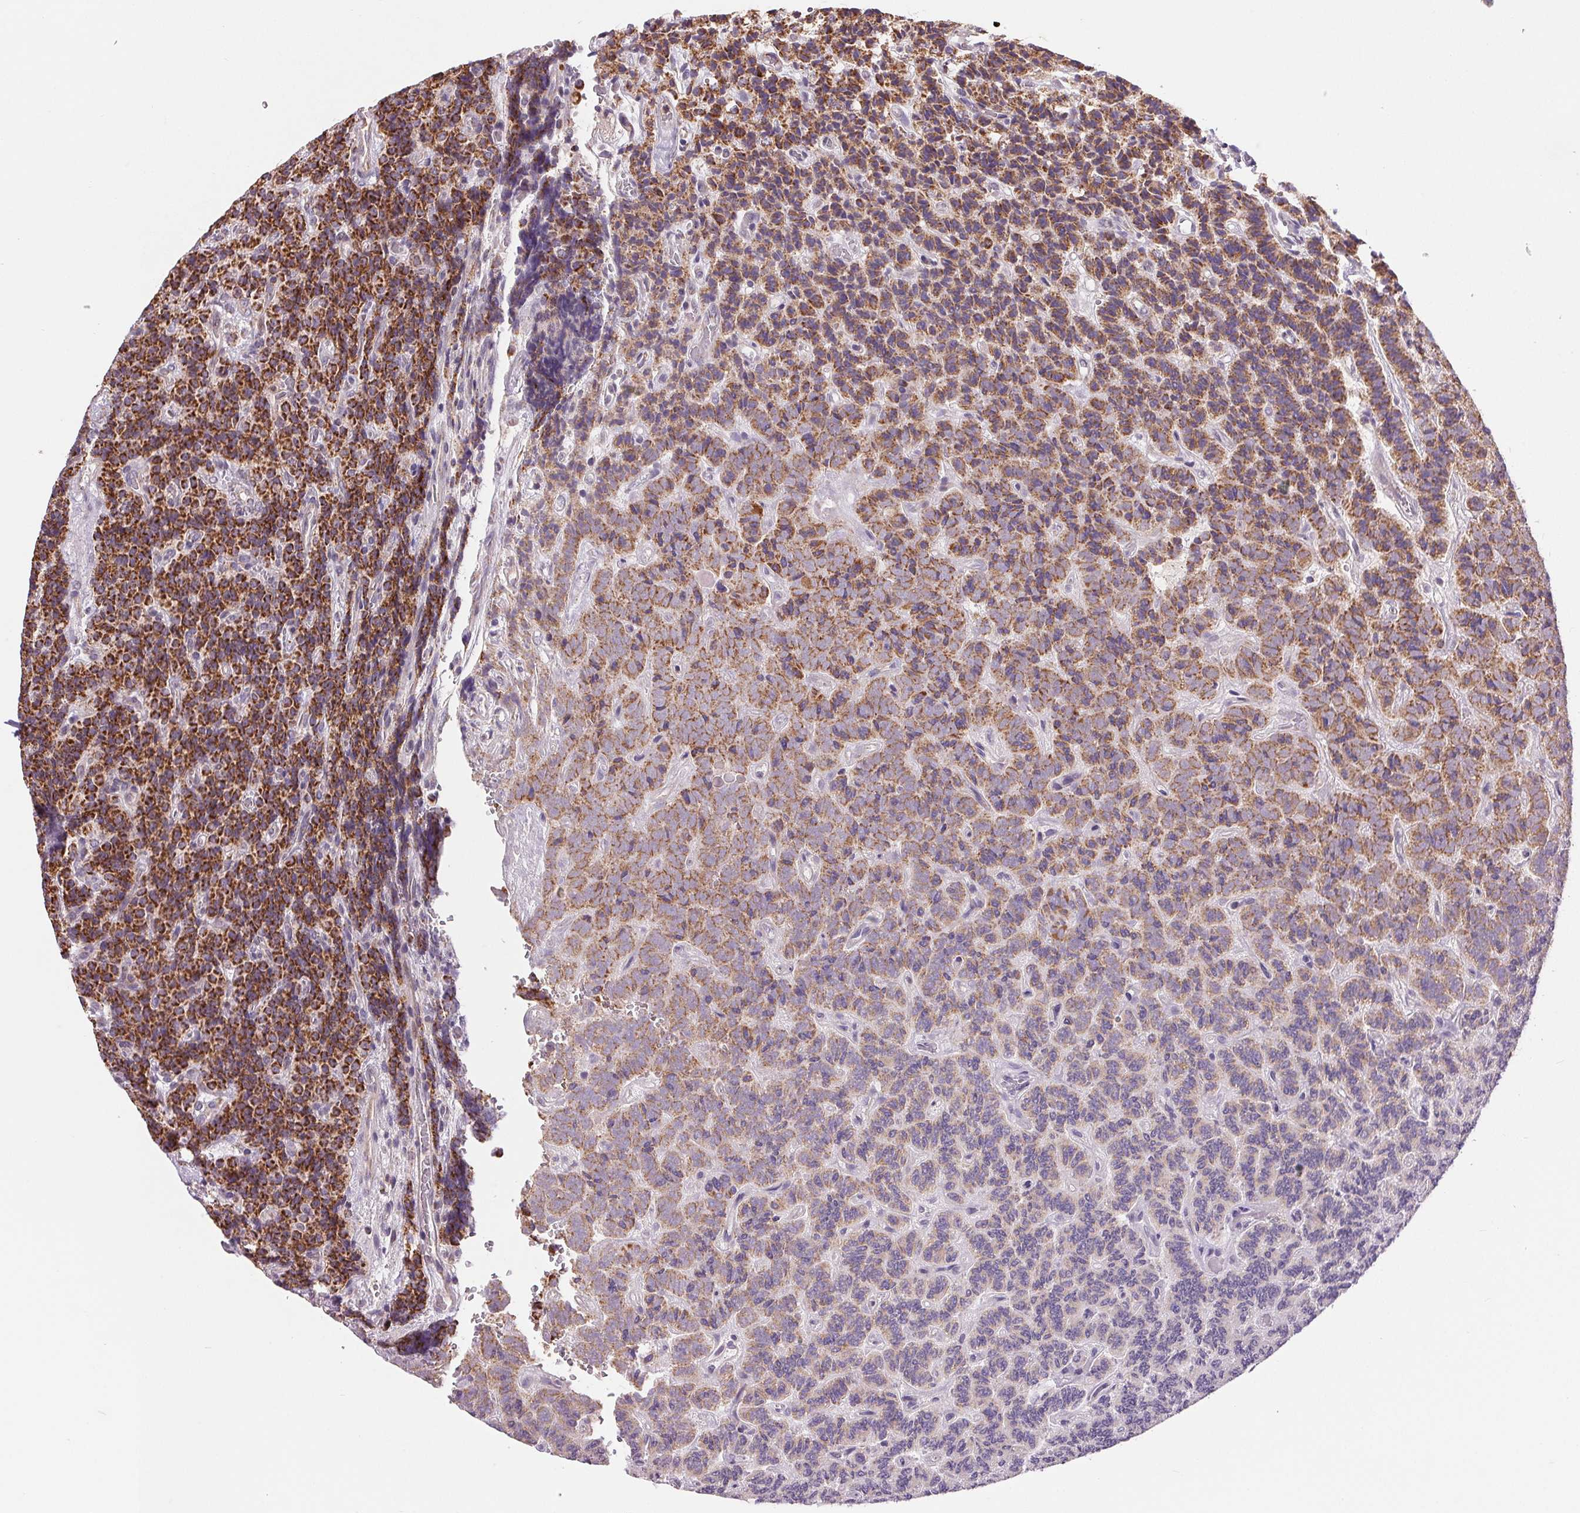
{"staining": {"intensity": "strong", "quantity": "25%-75%", "location": "cytoplasmic/membranous"}, "tissue": "carcinoid", "cell_type": "Tumor cells", "image_type": "cancer", "snomed": [{"axis": "morphology", "description": "Carcinoid, malignant, NOS"}, {"axis": "topography", "description": "Pancreas"}], "caption": "DAB immunohistochemical staining of human carcinoid exhibits strong cytoplasmic/membranous protein staining in about 25%-75% of tumor cells.", "gene": "DGUOK", "patient": {"sex": "male", "age": 36}}